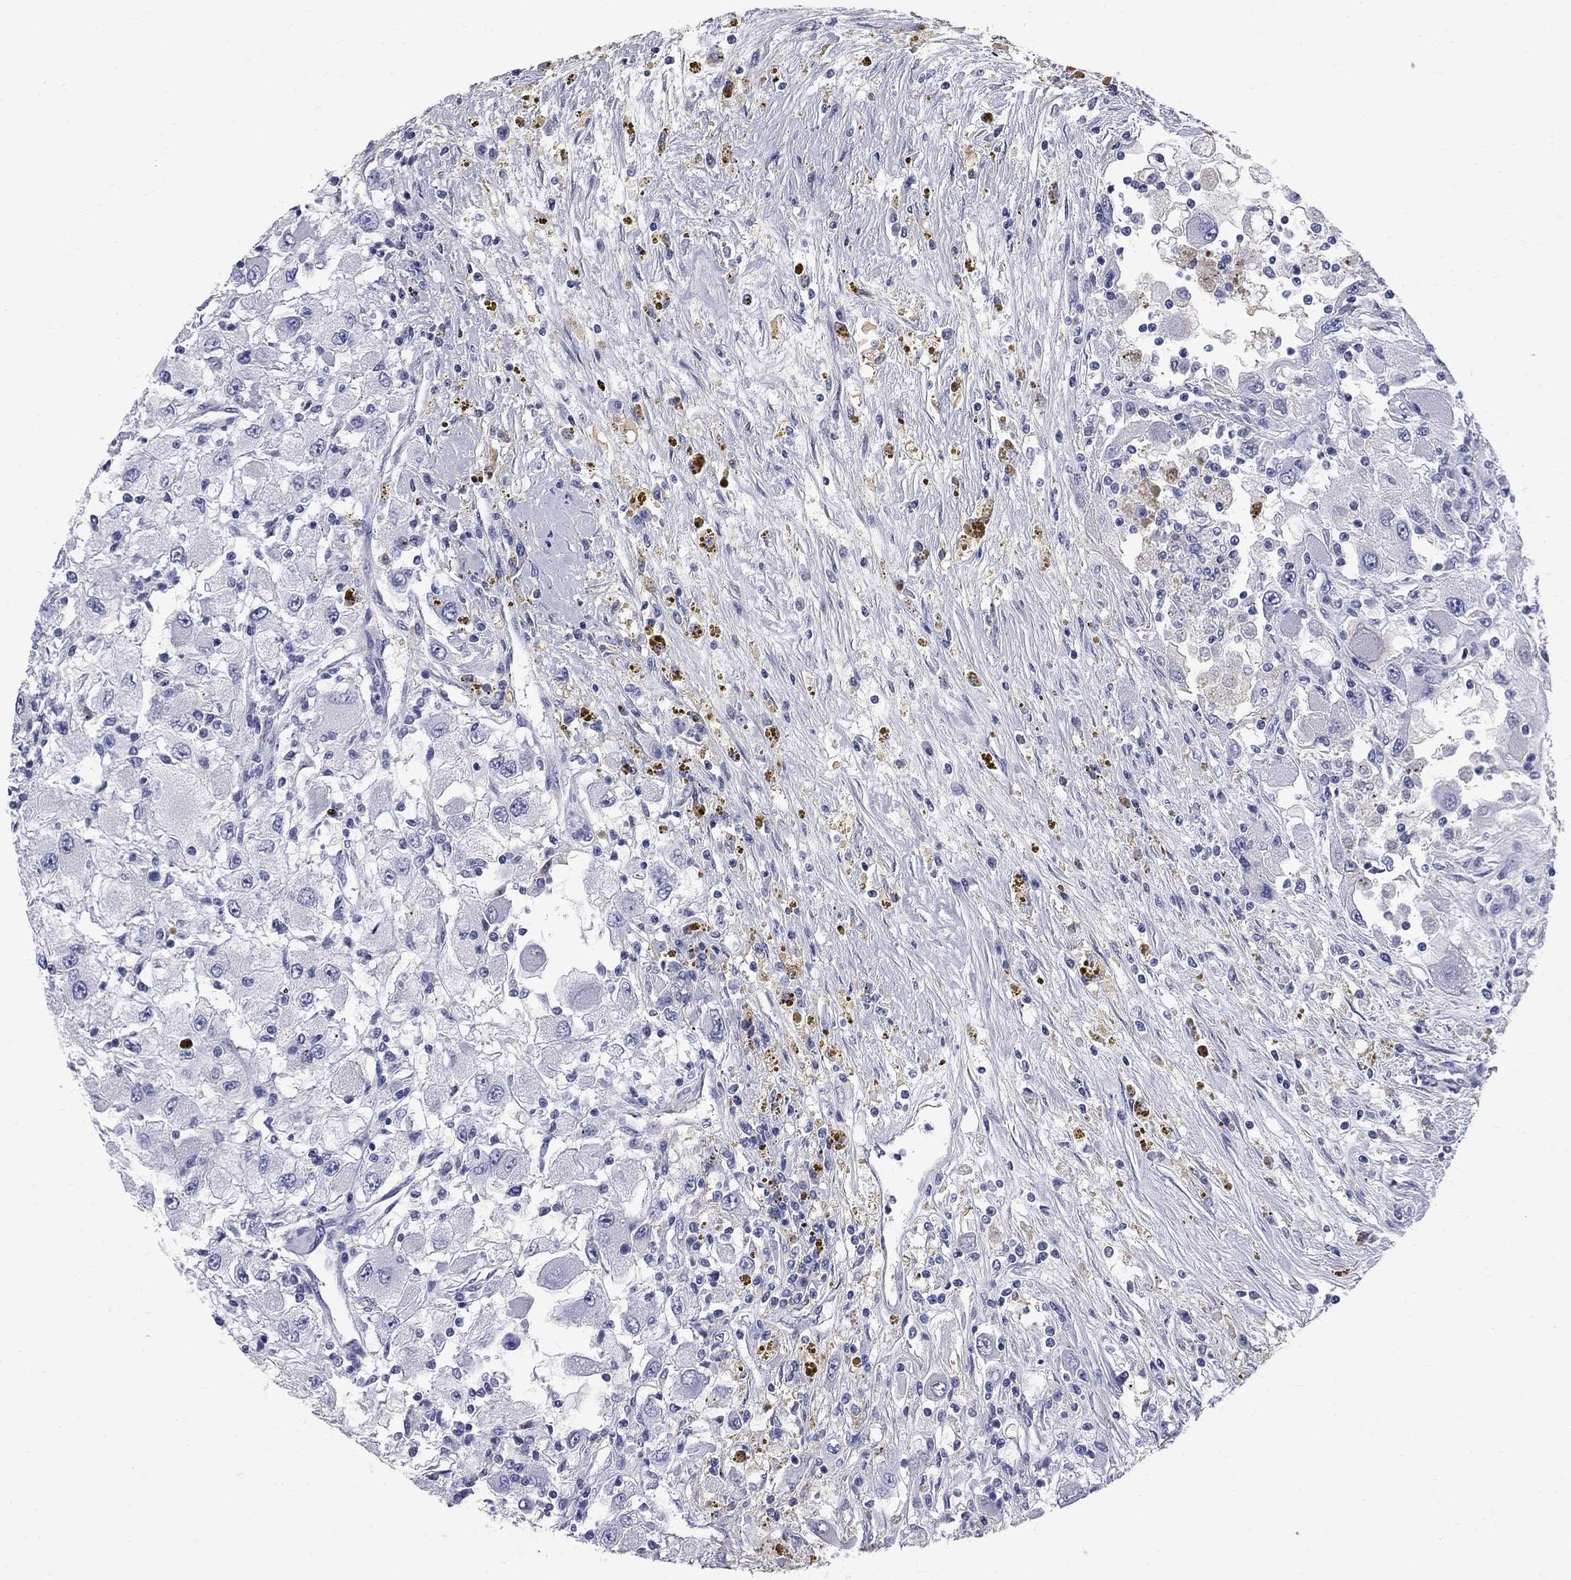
{"staining": {"intensity": "negative", "quantity": "none", "location": "none"}, "tissue": "renal cancer", "cell_type": "Tumor cells", "image_type": "cancer", "snomed": [{"axis": "morphology", "description": "Adenocarcinoma, NOS"}, {"axis": "topography", "description": "Kidney"}], "caption": "The micrograph exhibits no staining of tumor cells in renal cancer. (DAB (3,3'-diaminobenzidine) IHC visualized using brightfield microscopy, high magnification).", "gene": "FAM221B", "patient": {"sex": "female", "age": 67}}